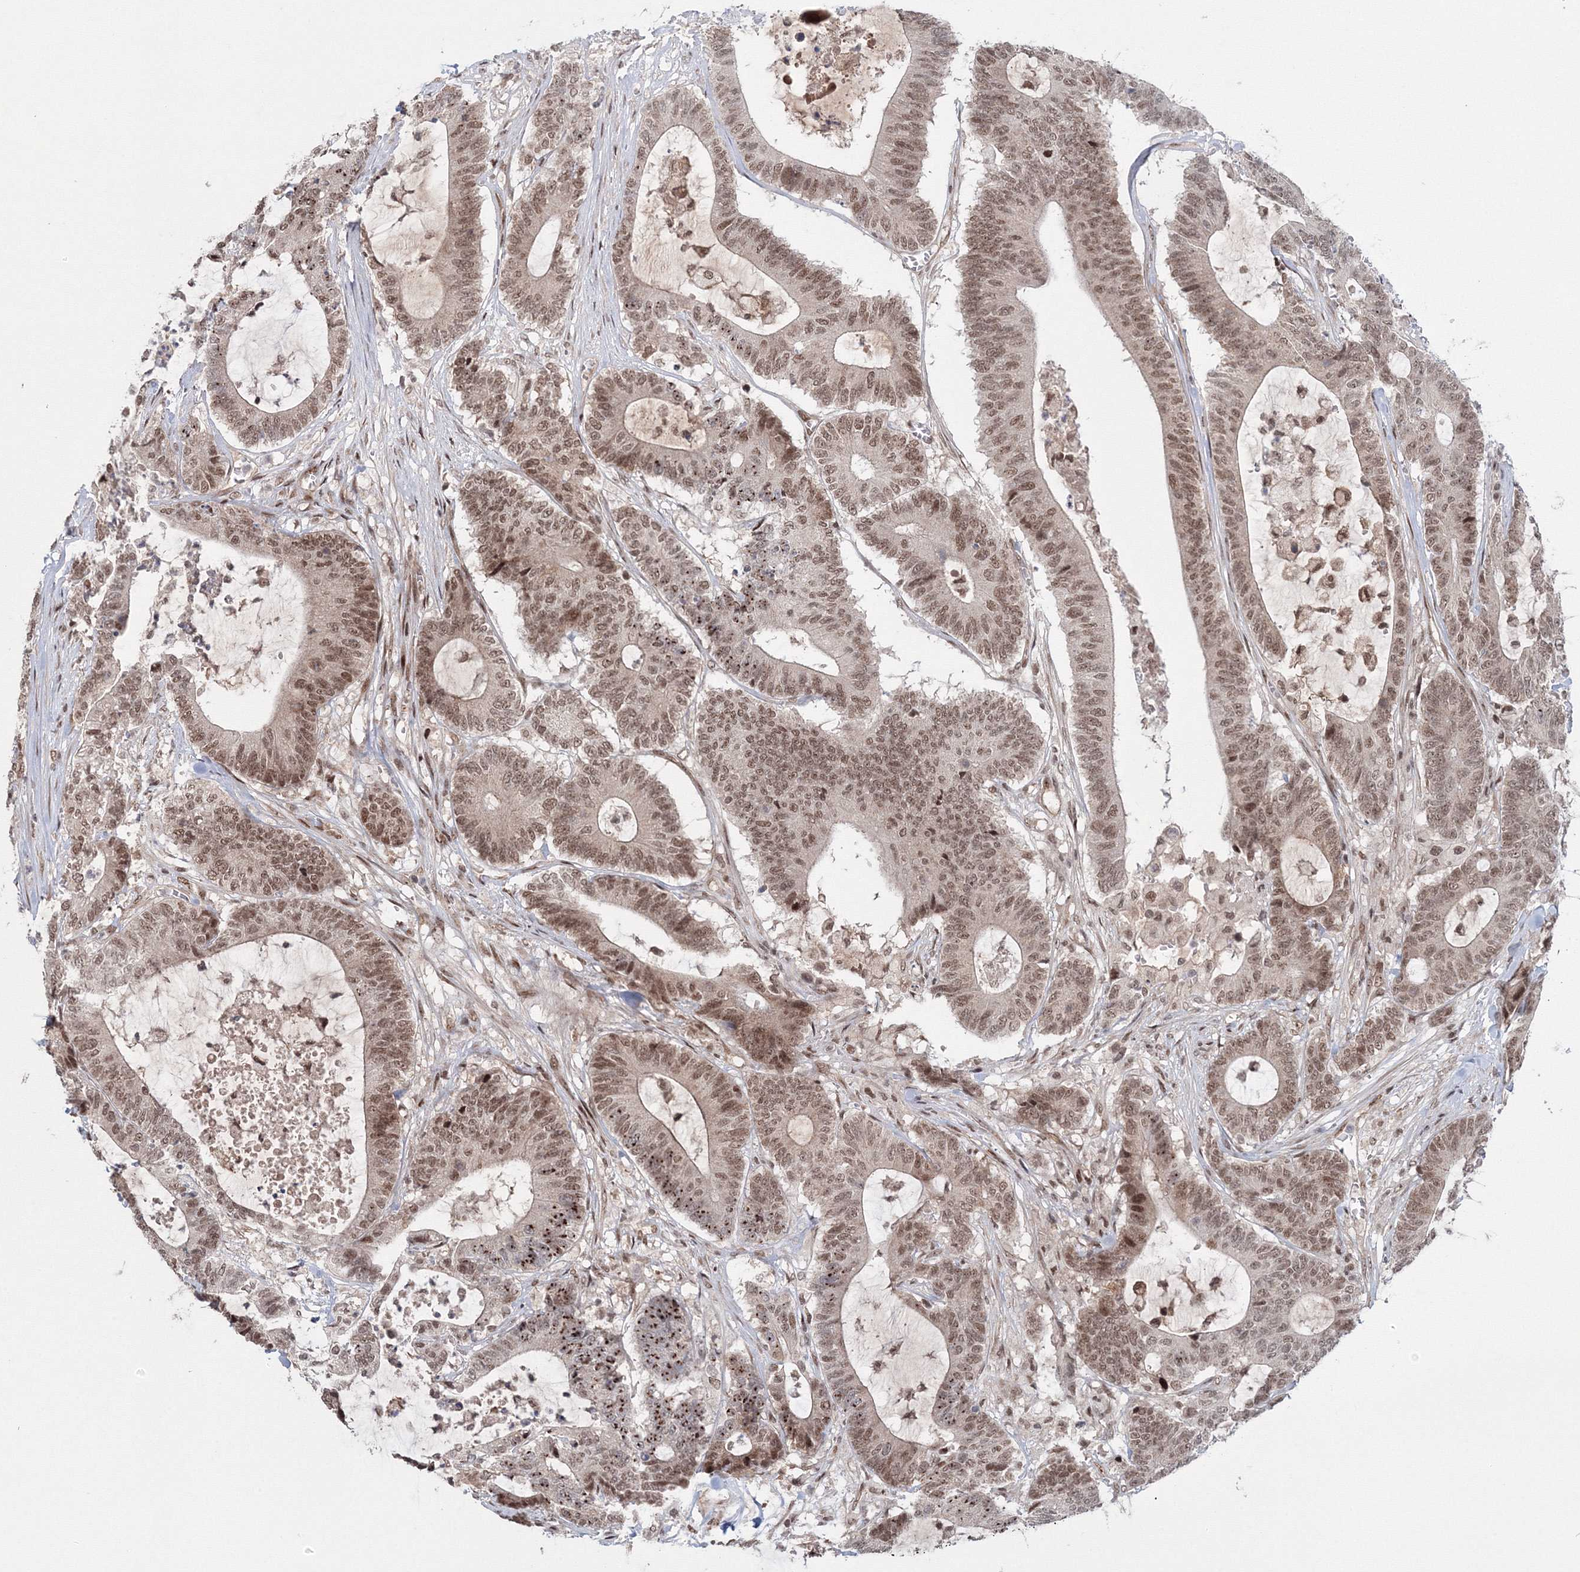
{"staining": {"intensity": "moderate", "quantity": ">75%", "location": "nuclear"}, "tissue": "colorectal cancer", "cell_type": "Tumor cells", "image_type": "cancer", "snomed": [{"axis": "morphology", "description": "Adenocarcinoma, NOS"}, {"axis": "topography", "description": "Colon"}], "caption": "Immunohistochemical staining of colorectal cancer (adenocarcinoma) displays medium levels of moderate nuclear protein positivity in about >75% of tumor cells.", "gene": "NOA1", "patient": {"sex": "female", "age": 84}}